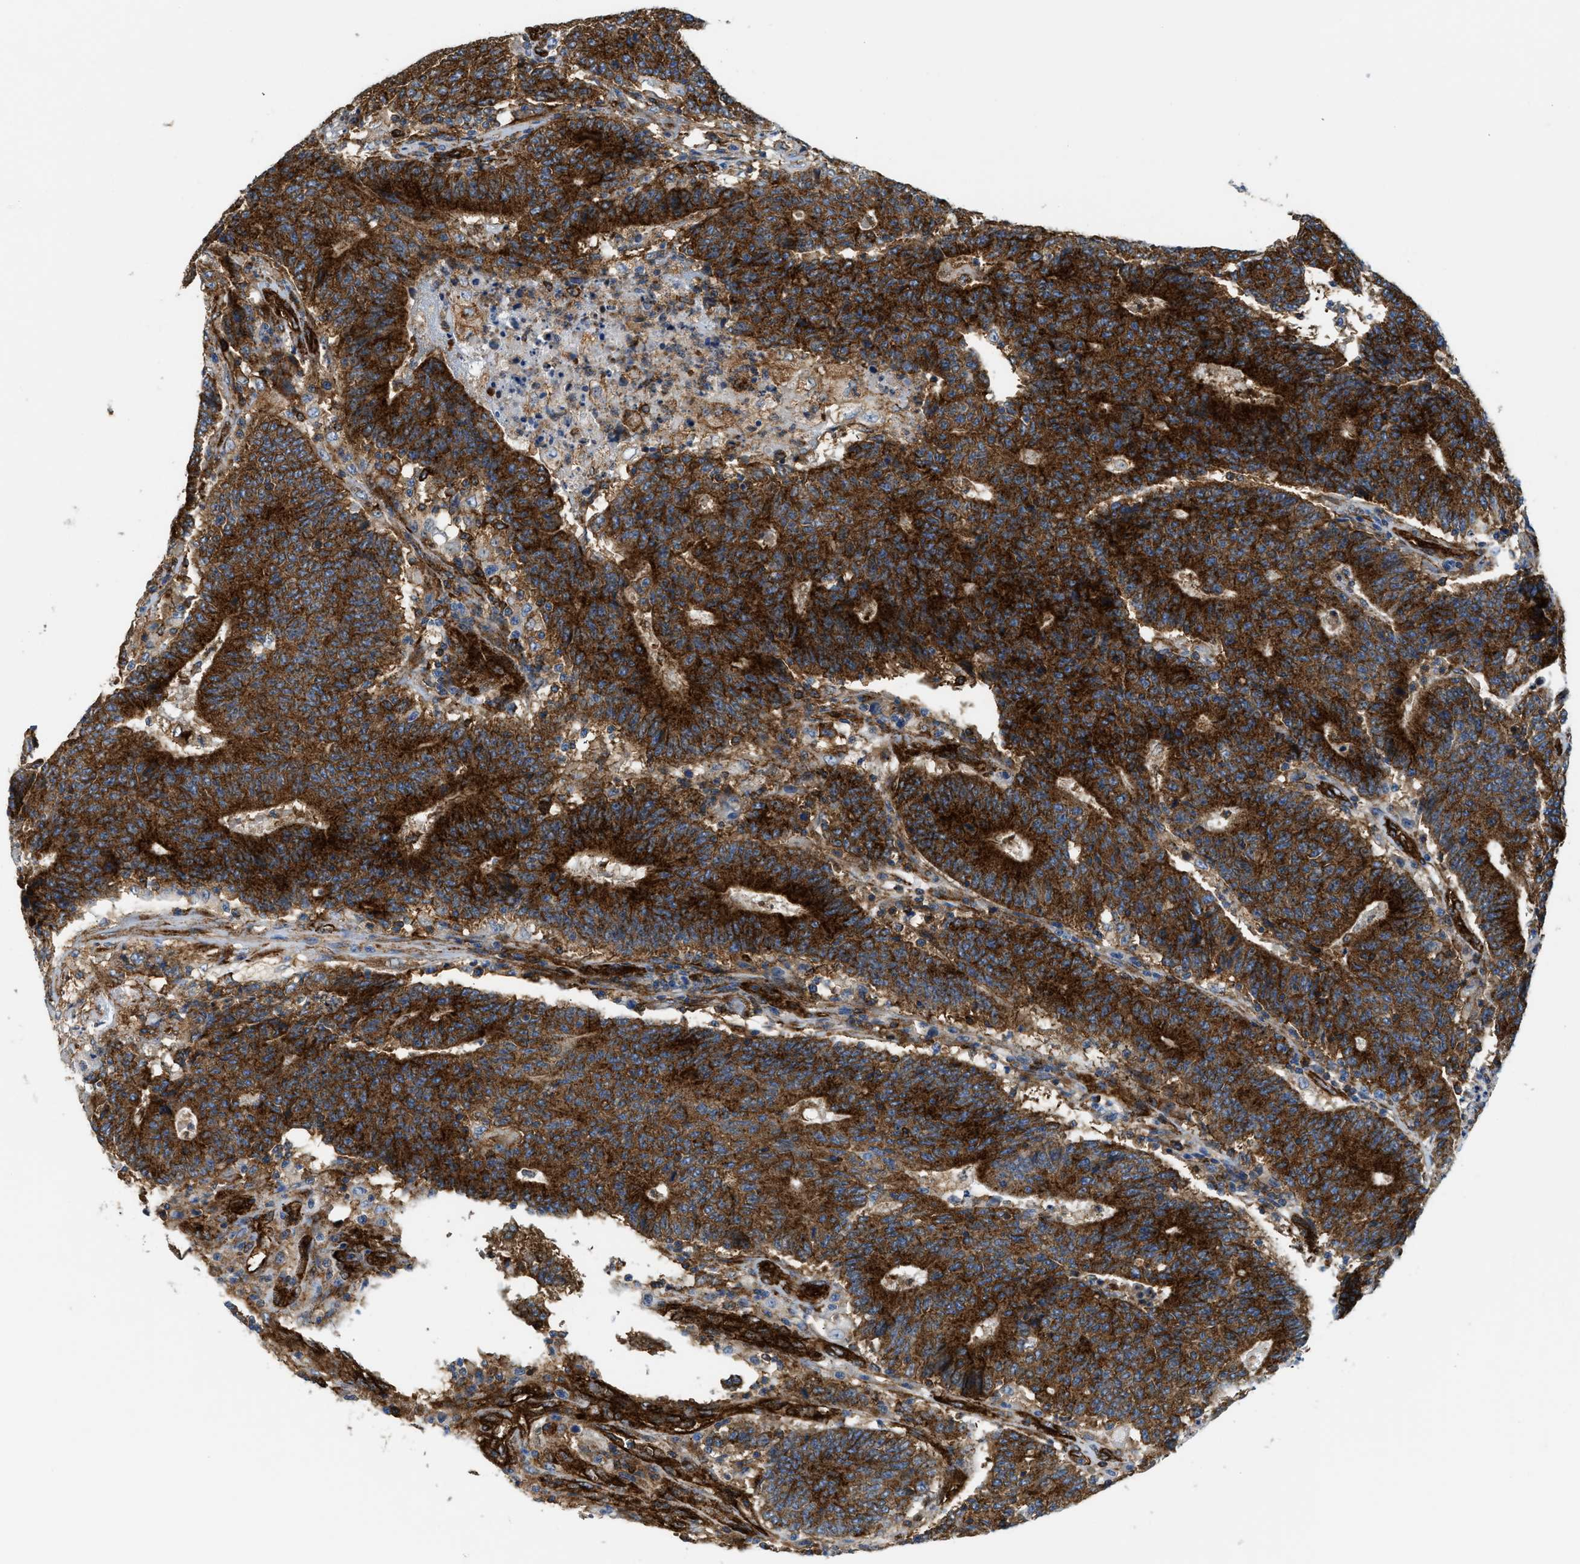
{"staining": {"intensity": "strong", "quantity": ">75%", "location": "cytoplasmic/membranous"}, "tissue": "colorectal cancer", "cell_type": "Tumor cells", "image_type": "cancer", "snomed": [{"axis": "morphology", "description": "Normal tissue, NOS"}, {"axis": "morphology", "description": "Adenocarcinoma, NOS"}, {"axis": "topography", "description": "Colon"}], "caption": "Immunohistochemistry (IHC) (DAB (3,3'-diaminobenzidine)) staining of adenocarcinoma (colorectal) reveals strong cytoplasmic/membranous protein expression in approximately >75% of tumor cells. Nuclei are stained in blue.", "gene": "HIP1", "patient": {"sex": "female", "age": 75}}